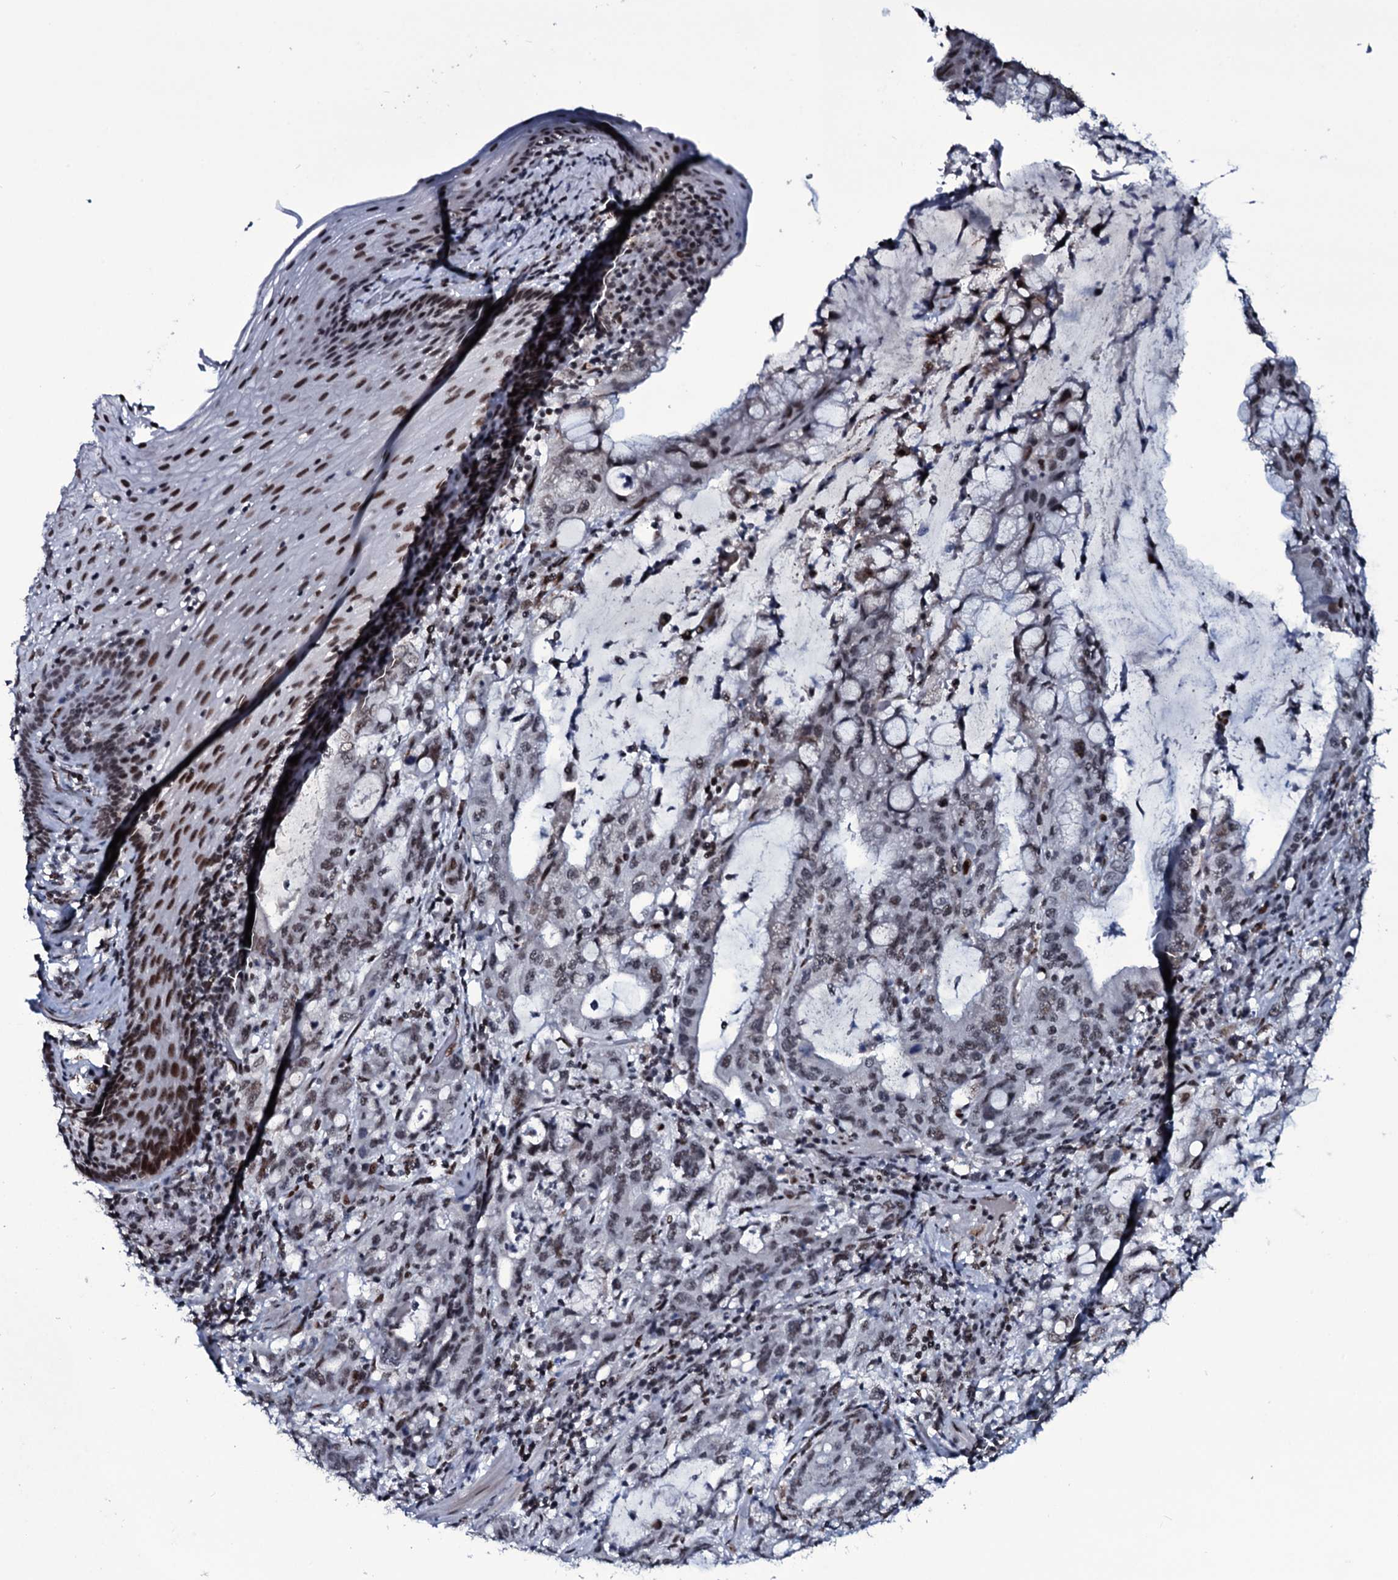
{"staining": {"intensity": "moderate", "quantity": "25%-75%", "location": "nuclear"}, "tissue": "stomach cancer", "cell_type": "Tumor cells", "image_type": "cancer", "snomed": [{"axis": "morphology", "description": "Normal tissue, NOS"}, {"axis": "morphology", "description": "Adenocarcinoma, NOS"}, {"axis": "topography", "description": "Esophagus"}, {"axis": "topography", "description": "Stomach, upper"}, {"axis": "topography", "description": "Peripheral nerve tissue"}], "caption": "Immunohistochemistry (IHC) of human stomach cancer shows medium levels of moderate nuclear positivity in about 25%-75% of tumor cells. Nuclei are stained in blue.", "gene": "ZMIZ2", "patient": {"sex": "male", "age": 62}}